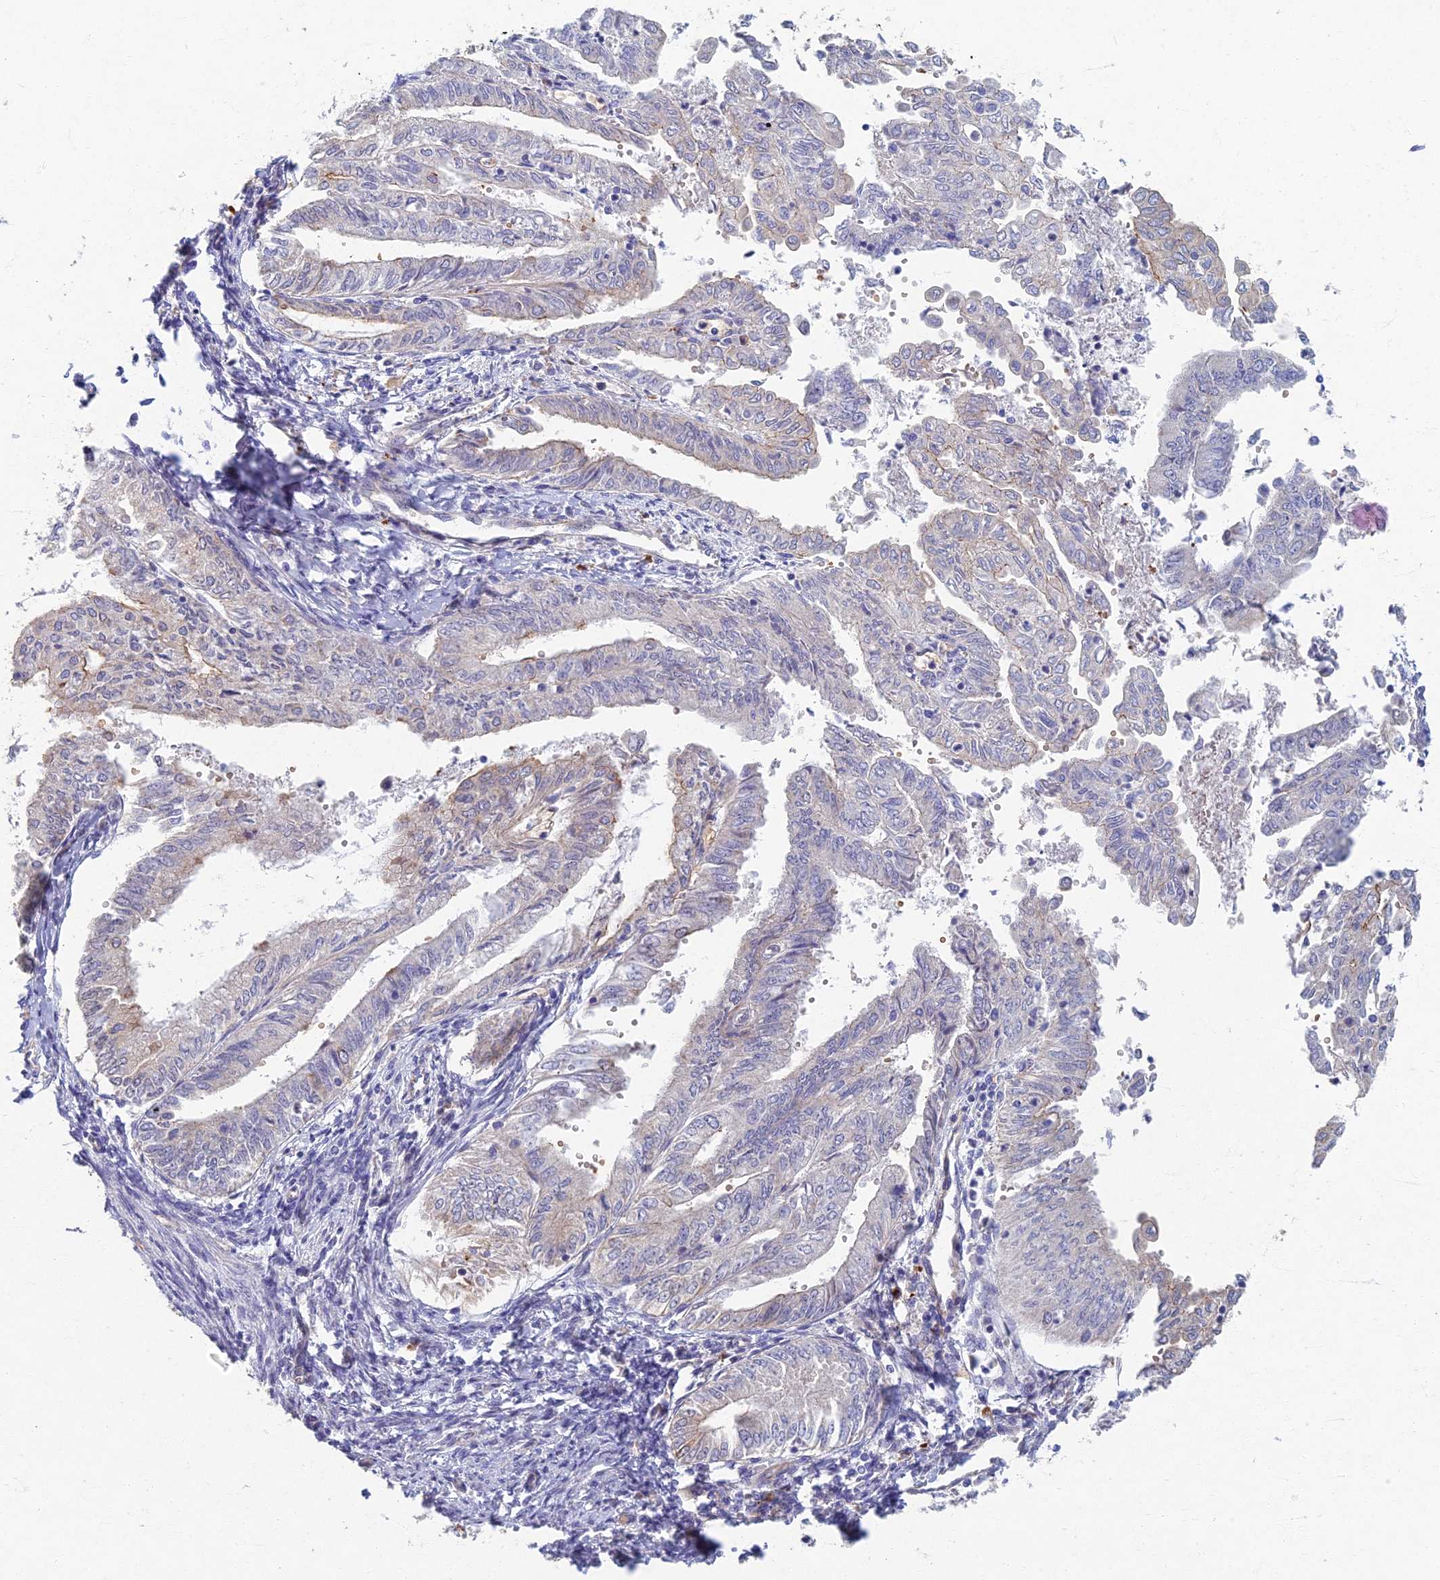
{"staining": {"intensity": "weak", "quantity": "<25%", "location": "cytoplasmic/membranous"}, "tissue": "endometrial cancer", "cell_type": "Tumor cells", "image_type": "cancer", "snomed": [{"axis": "morphology", "description": "Adenocarcinoma, NOS"}, {"axis": "topography", "description": "Endometrium"}], "caption": "Human endometrial adenocarcinoma stained for a protein using immunohistochemistry demonstrates no positivity in tumor cells.", "gene": "RHBDL2", "patient": {"sex": "female", "age": 66}}